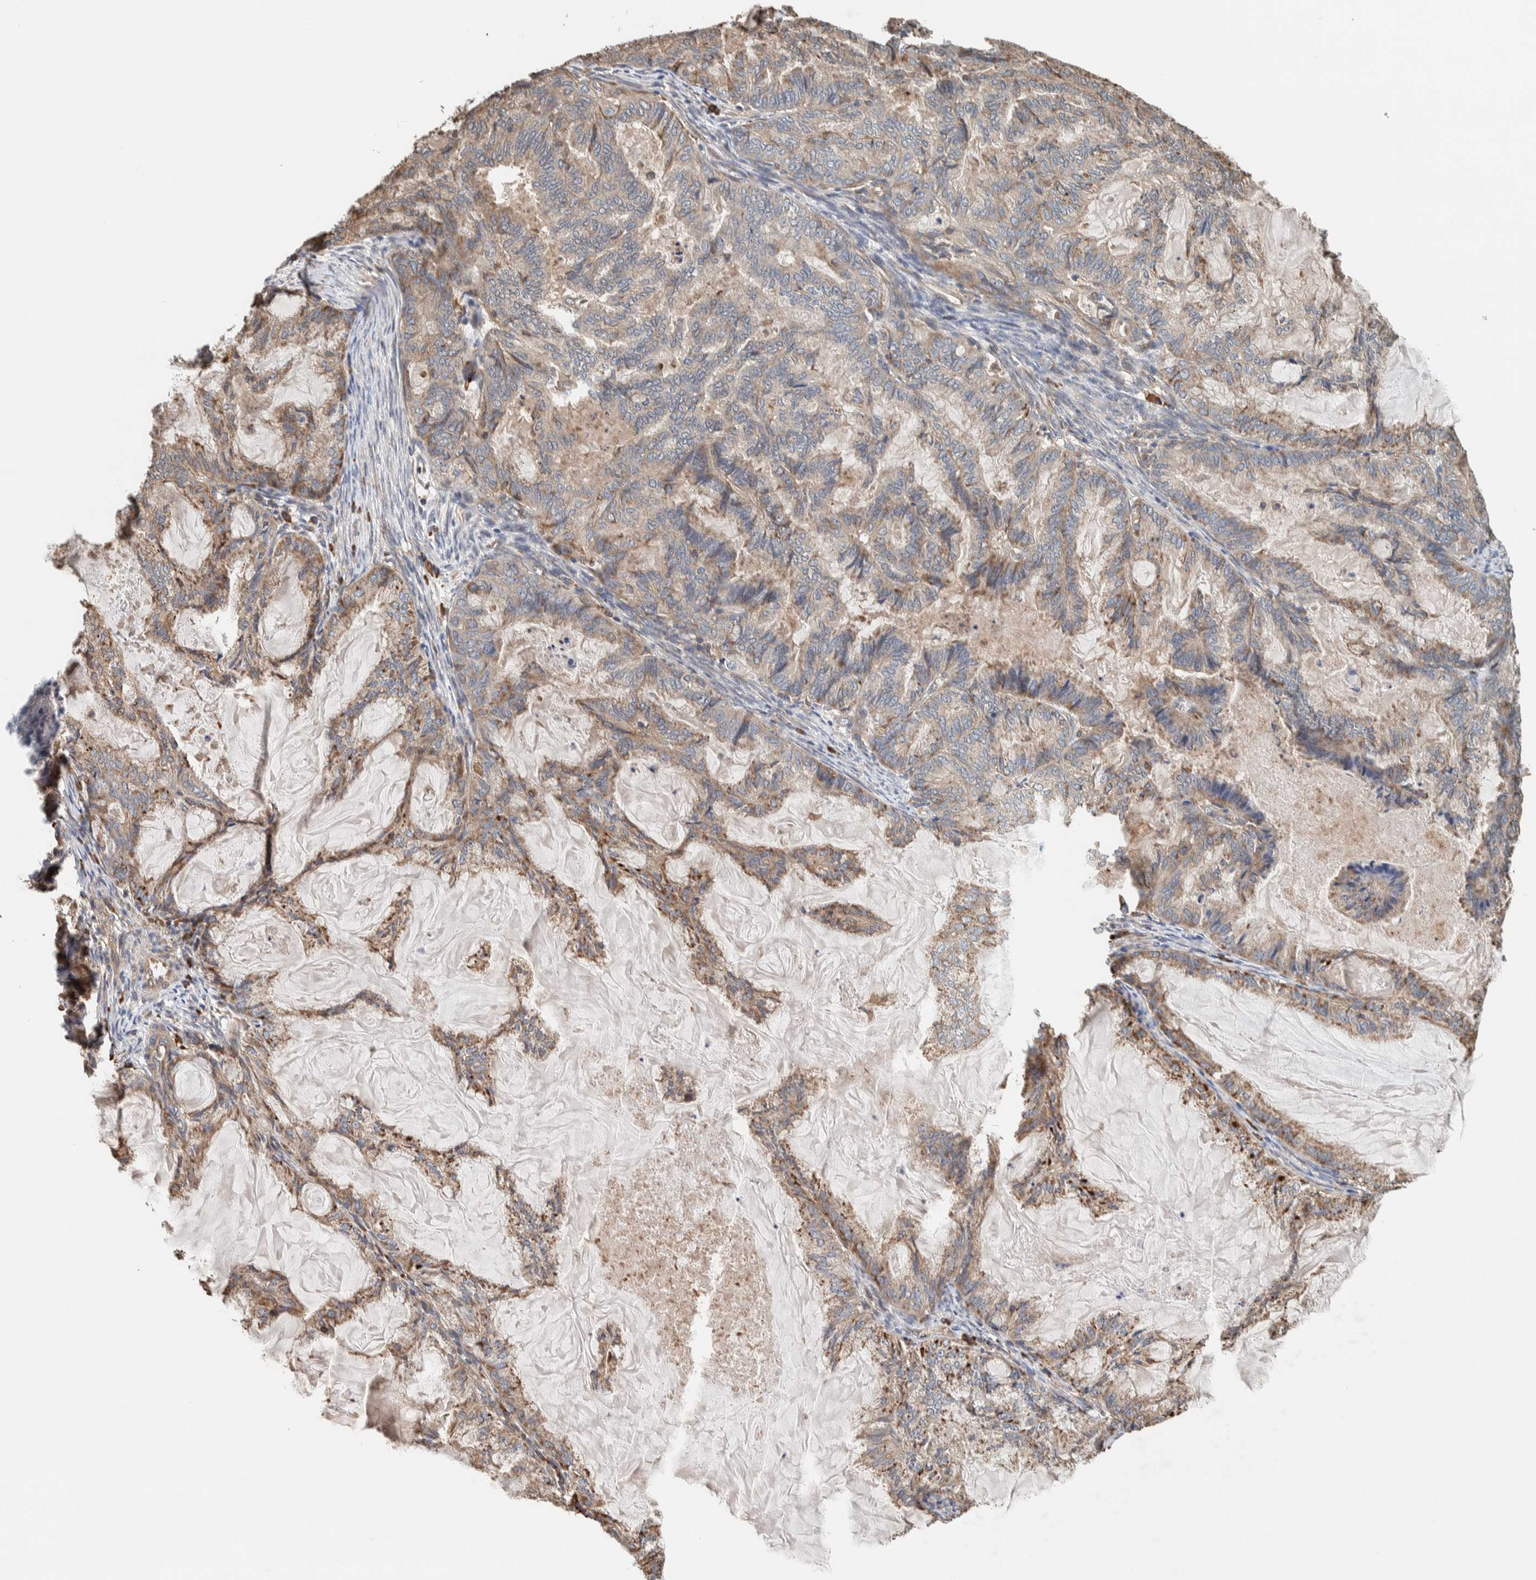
{"staining": {"intensity": "weak", "quantity": ">75%", "location": "cytoplasmic/membranous"}, "tissue": "endometrial cancer", "cell_type": "Tumor cells", "image_type": "cancer", "snomed": [{"axis": "morphology", "description": "Adenocarcinoma, NOS"}, {"axis": "topography", "description": "Endometrium"}], "caption": "Endometrial cancer (adenocarcinoma) tissue shows weak cytoplasmic/membranous staining in about >75% of tumor cells", "gene": "PLA2G3", "patient": {"sex": "female", "age": 86}}